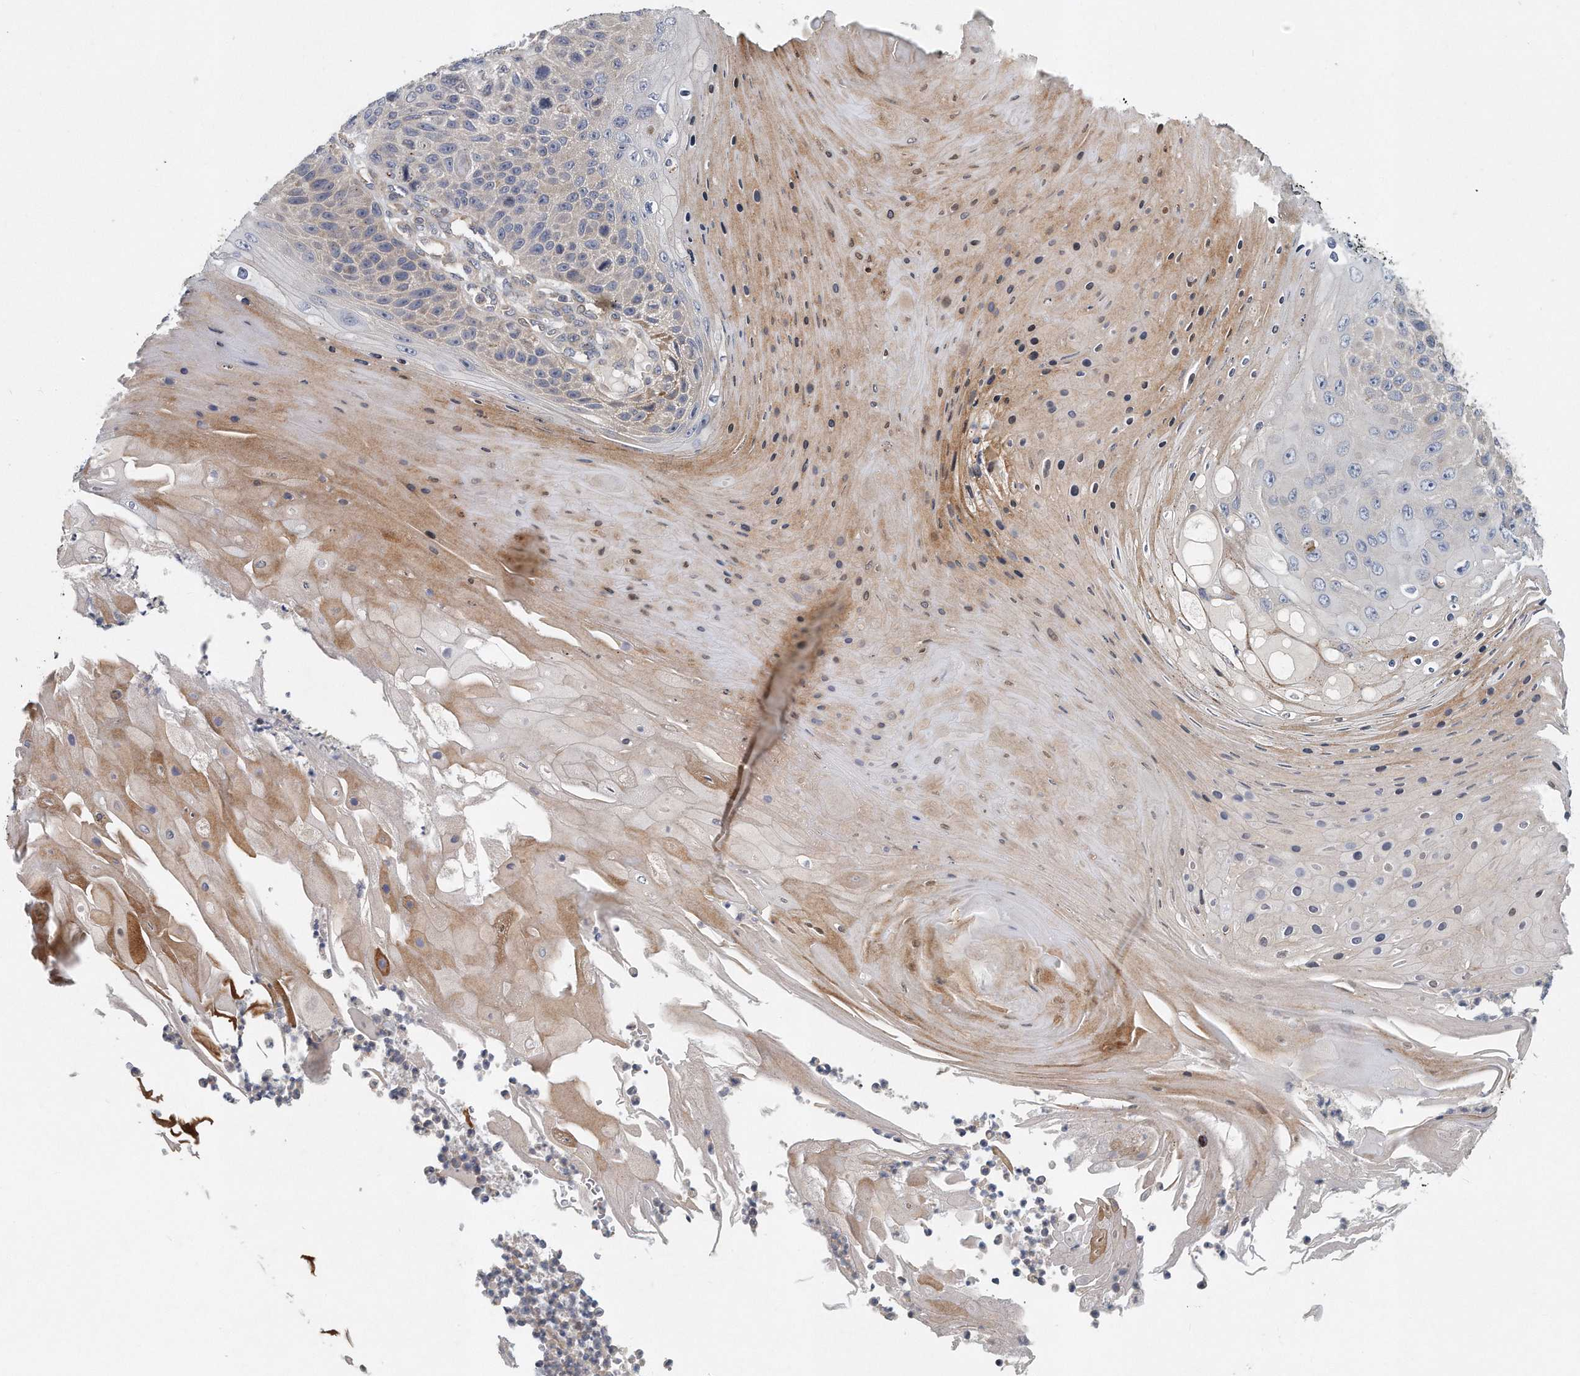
{"staining": {"intensity": "negative", "quantity": "none", "location": "none"}, "tissue": "skin cancer", "cell_type": "Tumor cells", "image_type": "cancer", "snomed": [{"axis": "morphology", "description": "Squamous cell carcinoma, NOS"}, {"axis": "topography", "description": "Skin"}], "caption": "An immunohistochemistry (IHC) histopathology image of skin squamous cell carcinoma is shown. There is no staining in tumor cells of skin squamous cell carcinoma. (Brightfield microscopy of DAB IHC at high magnification).", "gene": "PCDH8", "patient": {"sex": "female", "age": 88}}